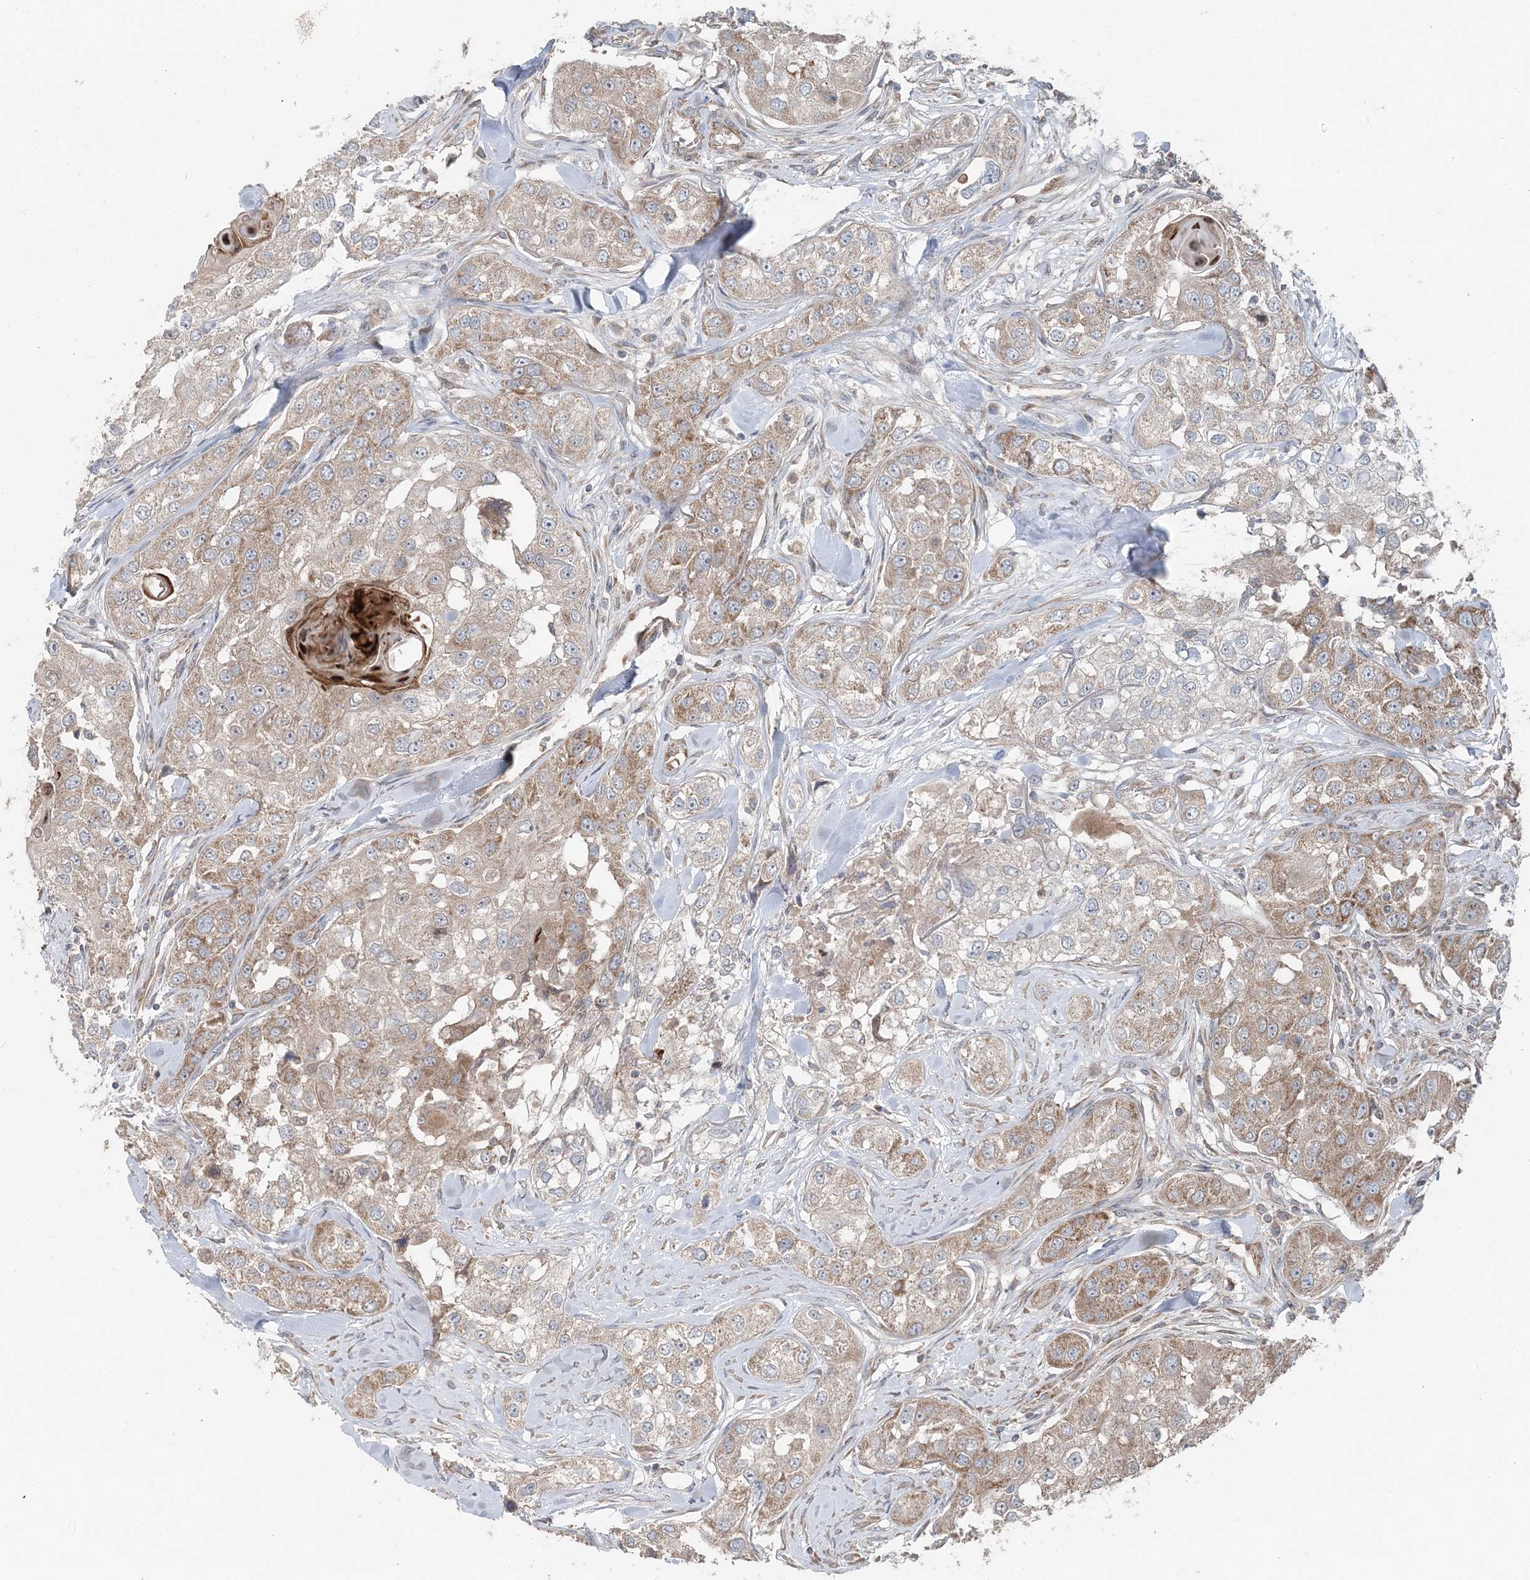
{"staining": {"intensity": "weak", "quantity": ">75%", "location": "cytoplasmic/membranous"}, "tissue": "head and neck cancer", "cell_type": "Tumor cells", "image_type": "cancer", "snomed": [{"axis": "morphology", "description": "Normal tissue, NOS"}, {"axis": "morphology", "description": "Squamous cell carcinoma, NOS"}, {"axis": "topography", "description": "Skeletal muscle"}, {"axis": "topography", "description": "Head-Neck"}], "caption": "Protein staining by immunohistochemistry reveals weak cytoplasmic/membranous staining in about >75% of tumor cells in head and neck cancer (squamous cell carcinoma).", "gene": "LRPPRC", "patient": {"sex": "male", "age": 51}}